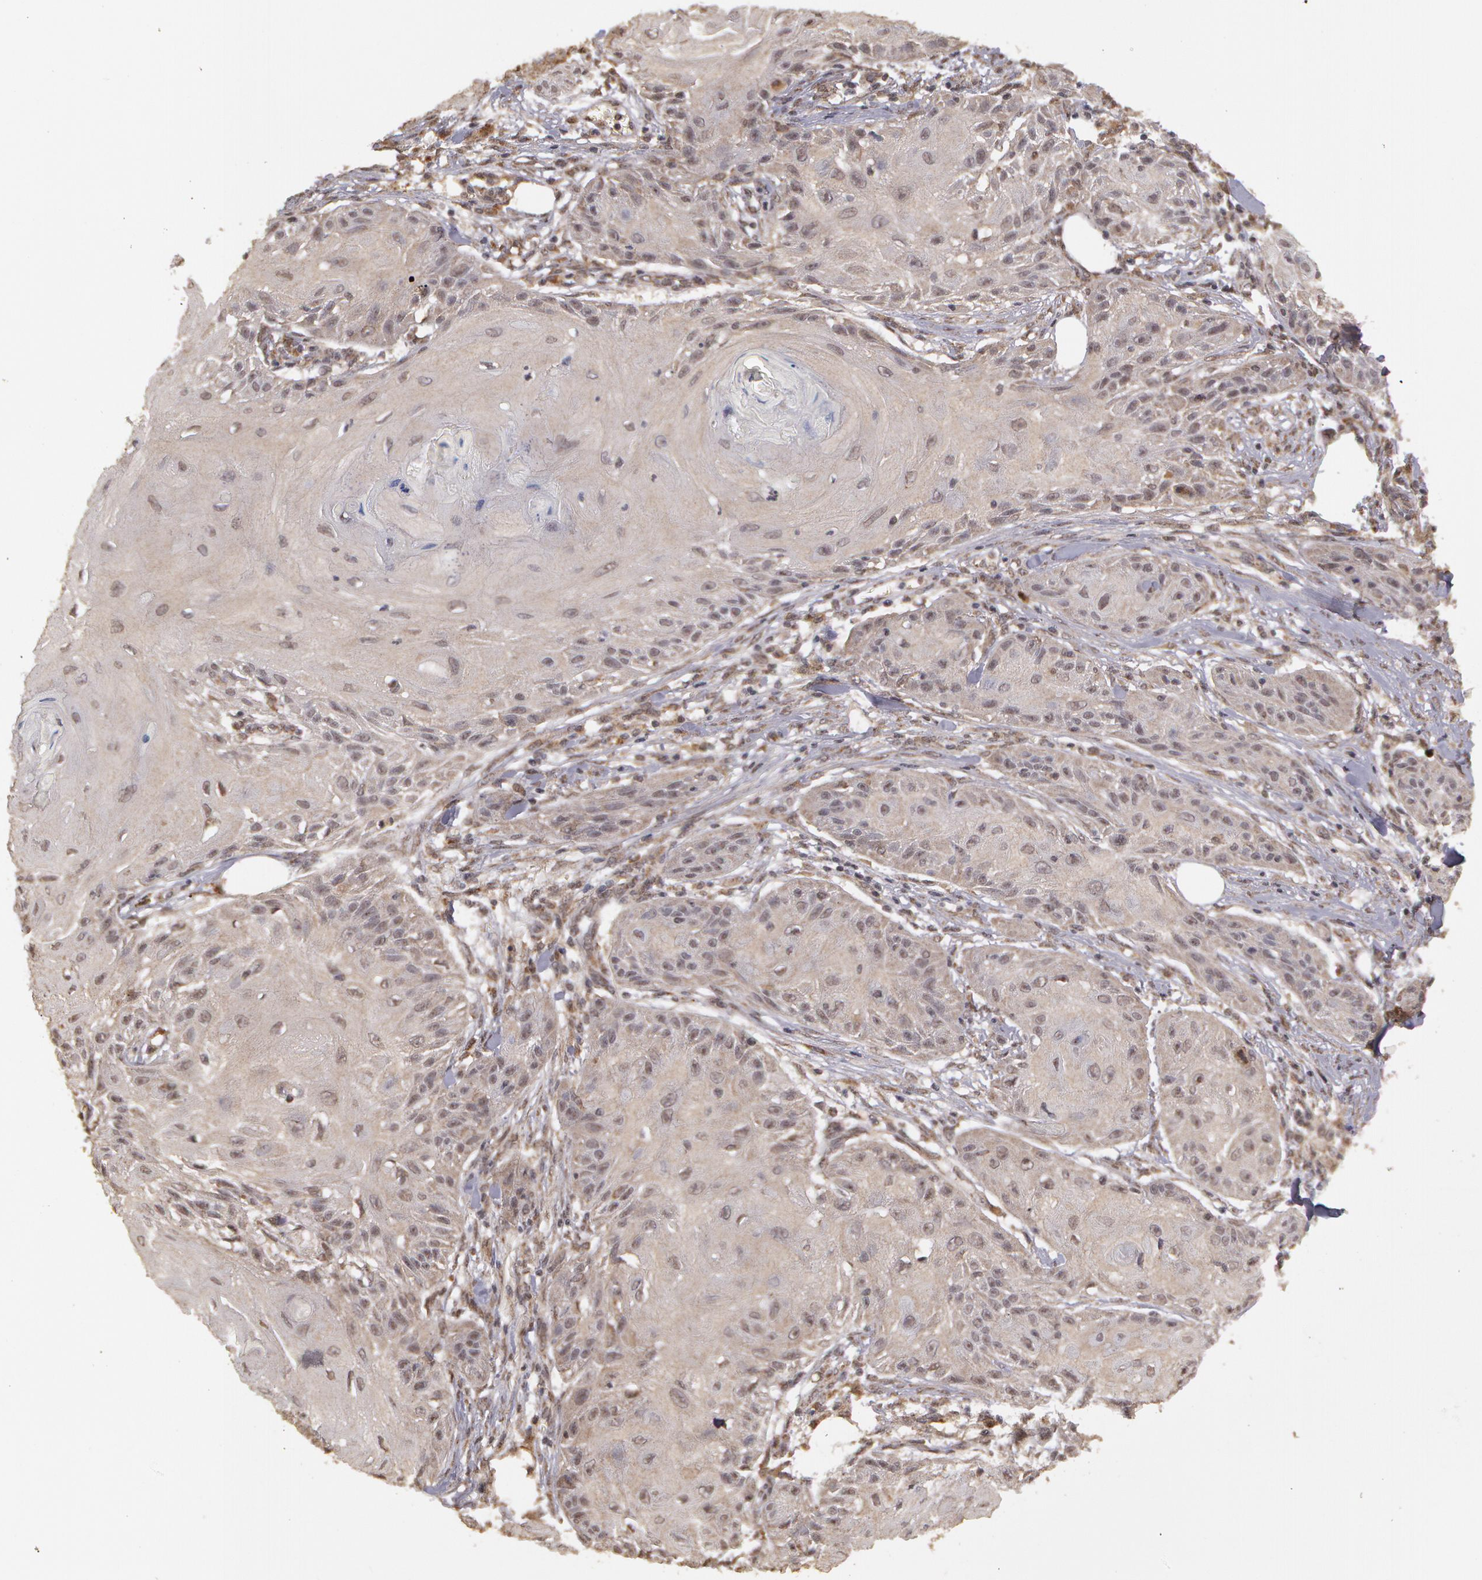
{"staining": {"intensity": "weak", "quantity": ">75%", "location": "cytoplasmic/membranous"}, "tissue": "skin cancer", "cell_type": "Tumor cells", "image_type": "cancer", "snomed": [{"axis": "morphology", "description": "Squamous cell carcinoma, NOS"}, {"axis": "topography", "description": "Skin"}], "caption": "Immunohistochemical staining of human squamous cell carcinoma (skin) demonstrates low levels of weak cytoplasmic/membranous positivity in about >75% of tumor cells.", "gene": "GLIS1", "patient": {"sex": "female", "age": 88}}